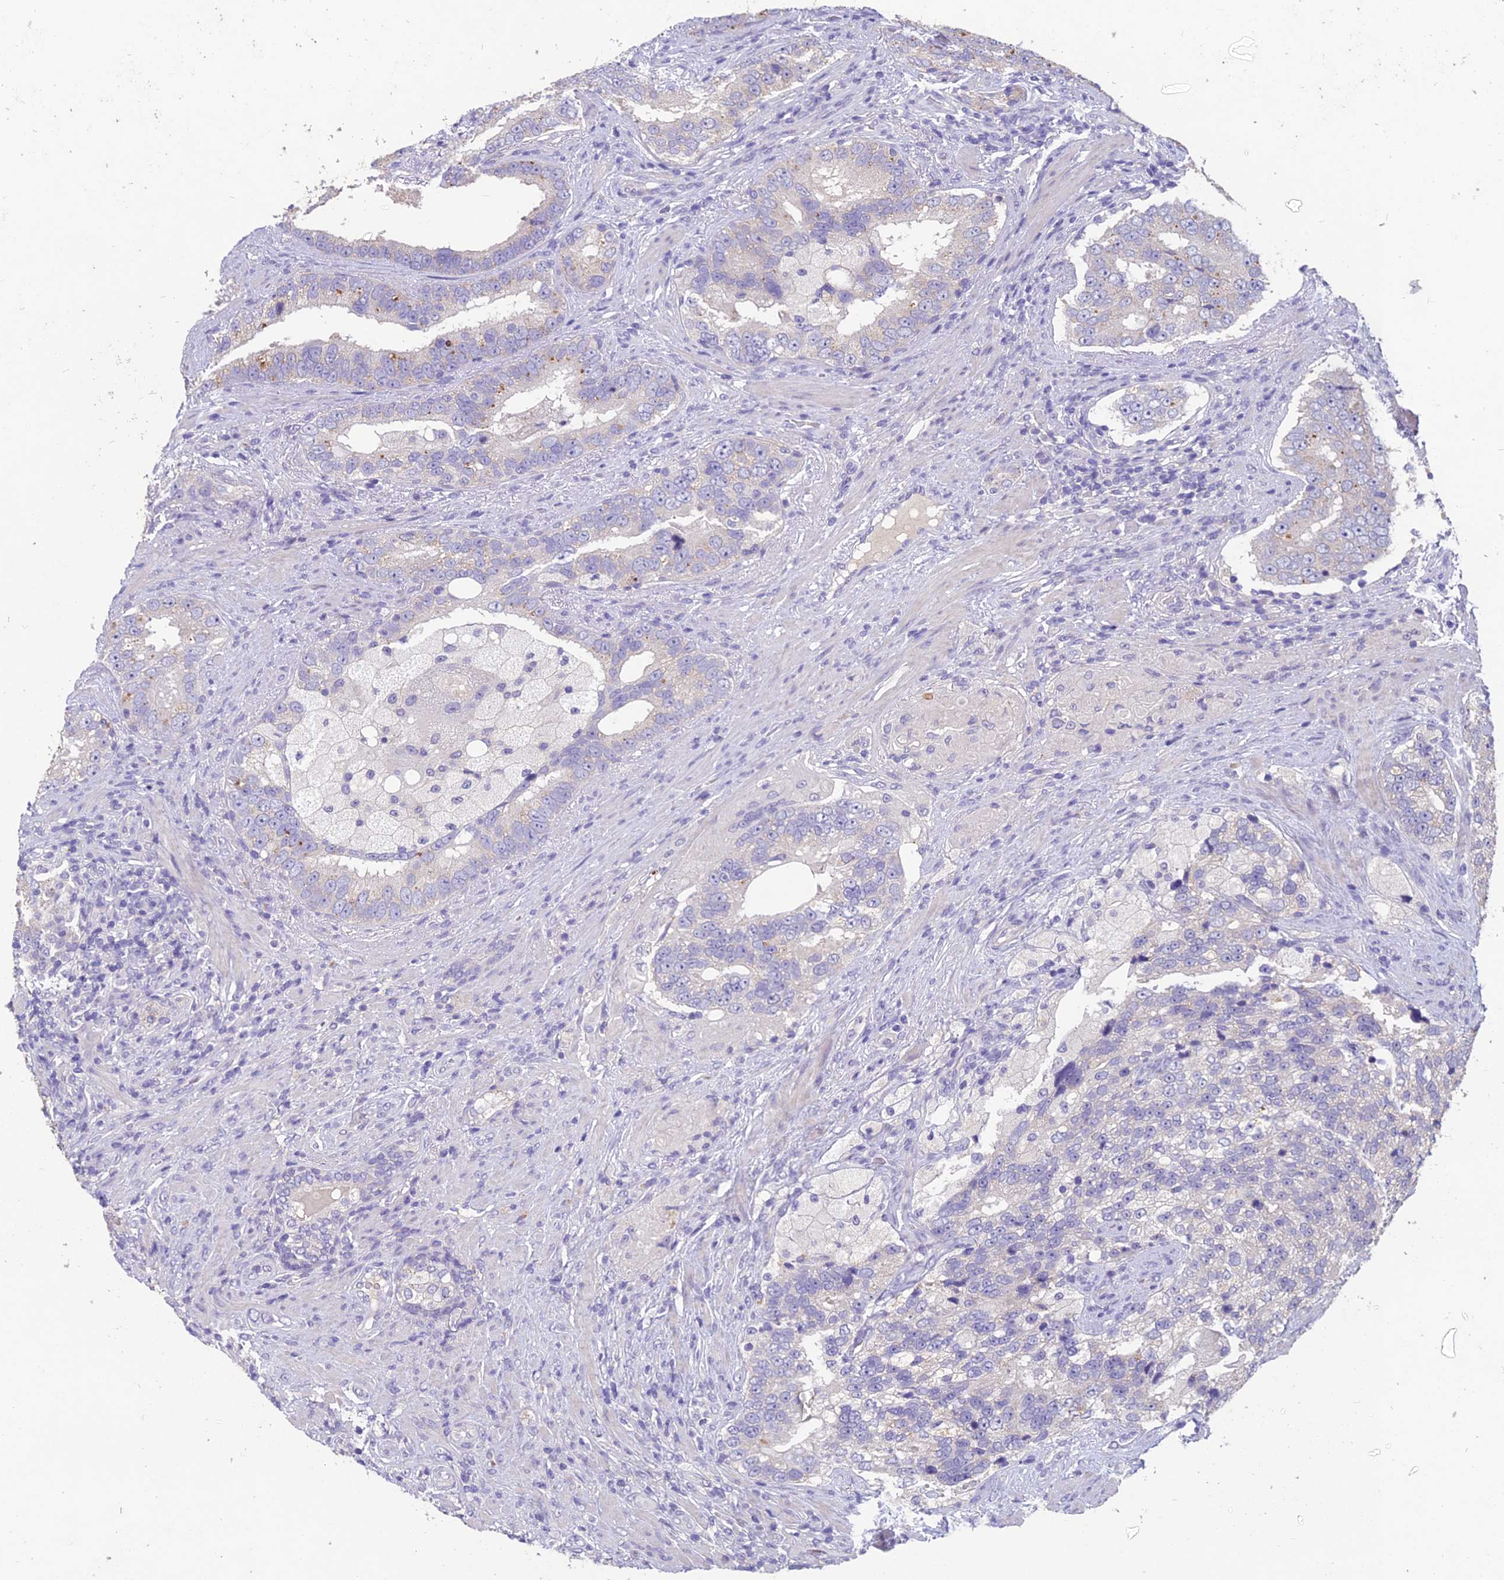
{"staining": {"intensity": "weak", "quantity": "<25%", "location": "cytoplasmic/membranous"}, "tissue": "prostate cancer", "cell_type": "Tumor cells", "image_type": "cancer", "snomed": [{"axis": "morphology", "description": "Adenocarcinoma, High grade"}, {"axis": "topography", "description": "Prostate"}], "caption": "High magnification brightfield microscopy of prostate adenocarcinoma (high-grade) stained with DAB (3,3'-diaminobenzidine) (brown) and counterstained with hematoxylin (blue): tumor cells show no significant staining. Brightfield microscopy of immunohistochemistry stained with DAB (3,3'-diaminobenzidine) (brown) and hematoxylin (blue), captured at high magnification.", "gene": "CEACAM16", "patient": {"sex": "male", "age": 70}}